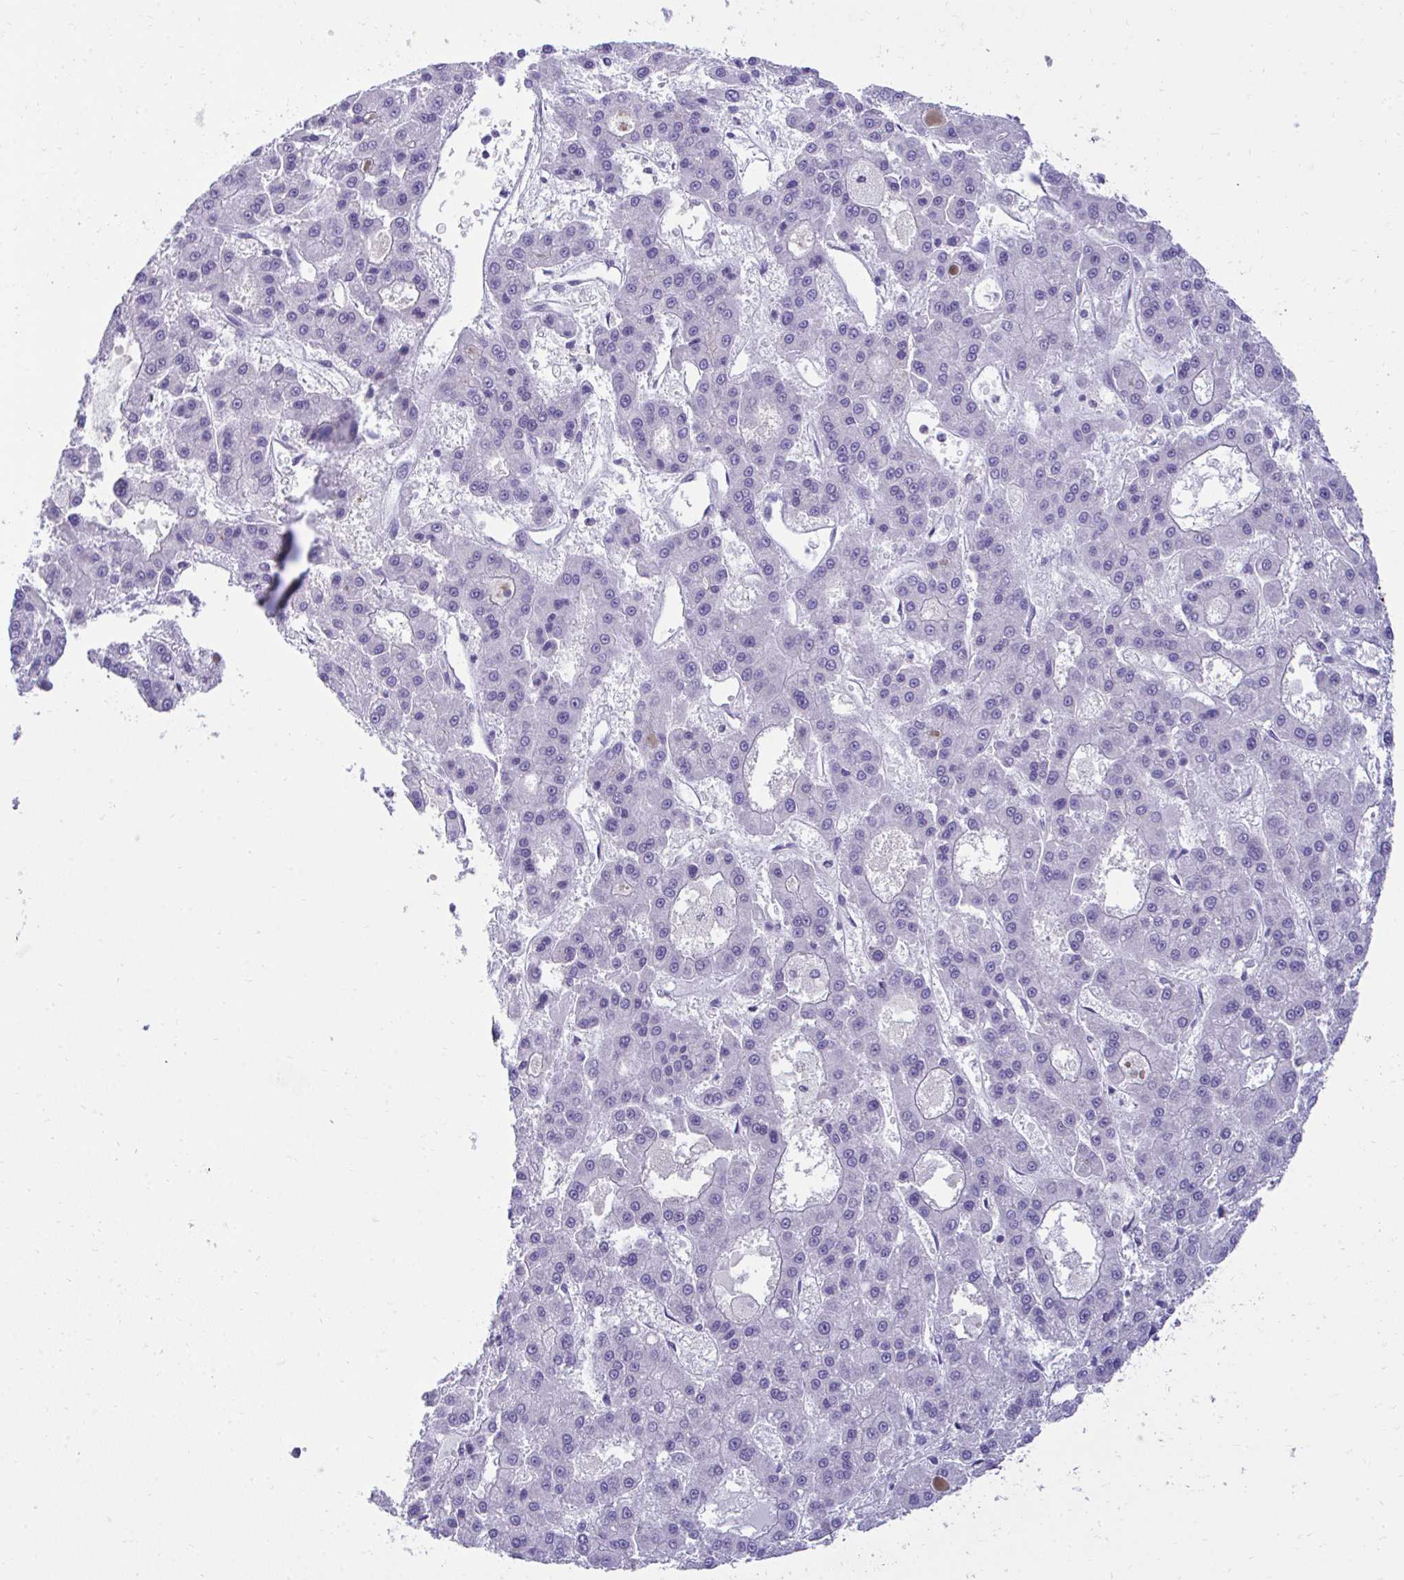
{"staining": {"intensity": "negative", "quantity": "none", "location": "none"}, "tissue": "liver cancer", "cell_type": "Tumor cells", "image_type": "cancer", "snomed": [{"axis": "morphology", "description": "Carcinoma, Hepatocellular, NOS"}, {"axis": "topography", "description": "Liver"}], "caption": "The micrograph reveals no significant staining in tumor cells of liver cancer (hepatocellular carcinoma).", "gene": "TMCO5A", "patient": {"sex": "male", "age": 70}}